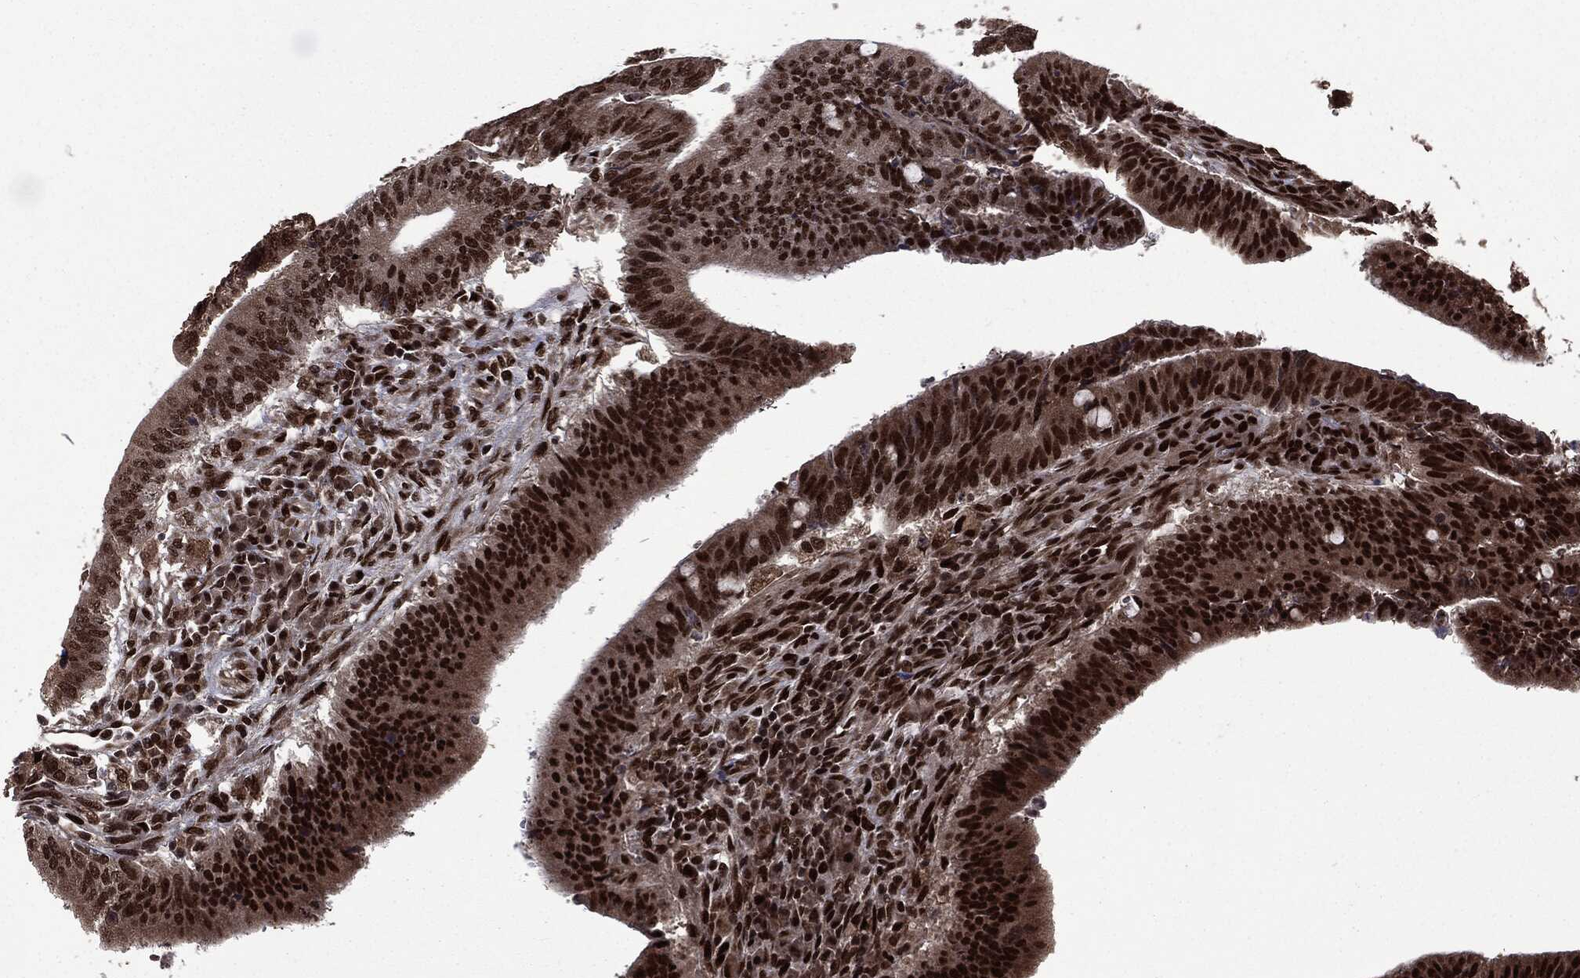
{"staining": {"intensity": "strong", "quantity": ">75%", "location": "nuclear"}, "tissue": "colorectal cancer", "cell_type": "Tumor cells", "image_type": "cancer", "snomed": [{"axis": "morphology", "description": "Adenocarcinoma, NOS"}, {"axis": "topography", "description": "Colon"}], "caption": "Tumor cells display strong nuclear expression in about >75% of cells in colorectal adenocarcinoma.", "gene": "DVL2", "patient": {"sex": "female", "age": 43}}